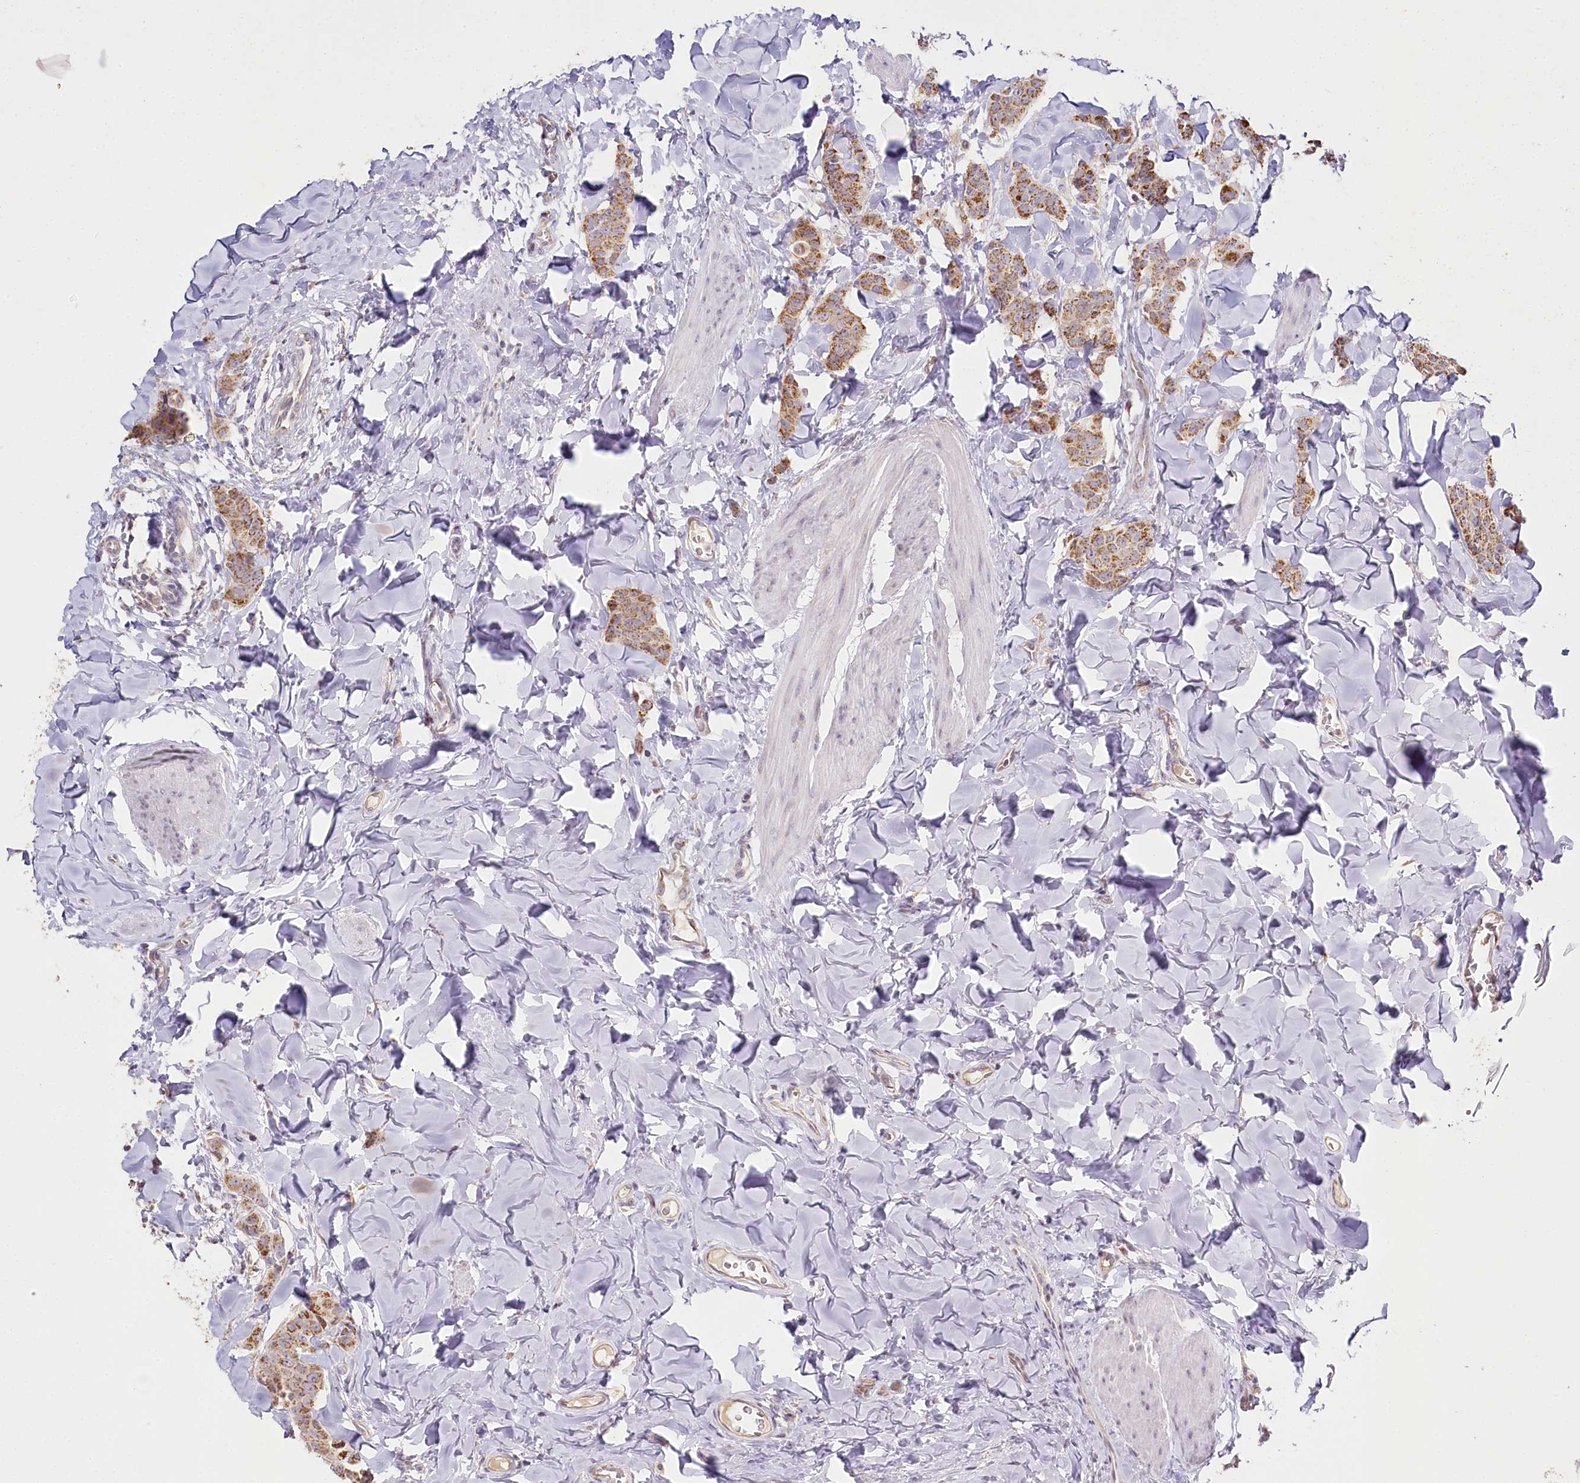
{"staining": {"intensity": "moderate", "quantity": ">75%", "location": "cytoplasmic/membranous"}, "tissue": "breast cancer", "cell_type": "Tumor cells", "image_type": "cancer", "snomed": [{"axis": "morphology", "description": "Duct carcinoma"}, {"axis": "topography", "description": "Breast"}], "caption": "Breast cancer (intraductal carcinoma) stained for a protein demonstrates moderate cytoplasmic/membranous positivity in tumor cells.", "gene": "ACOX2", "patient": {"sex": "female", "age": 40}}